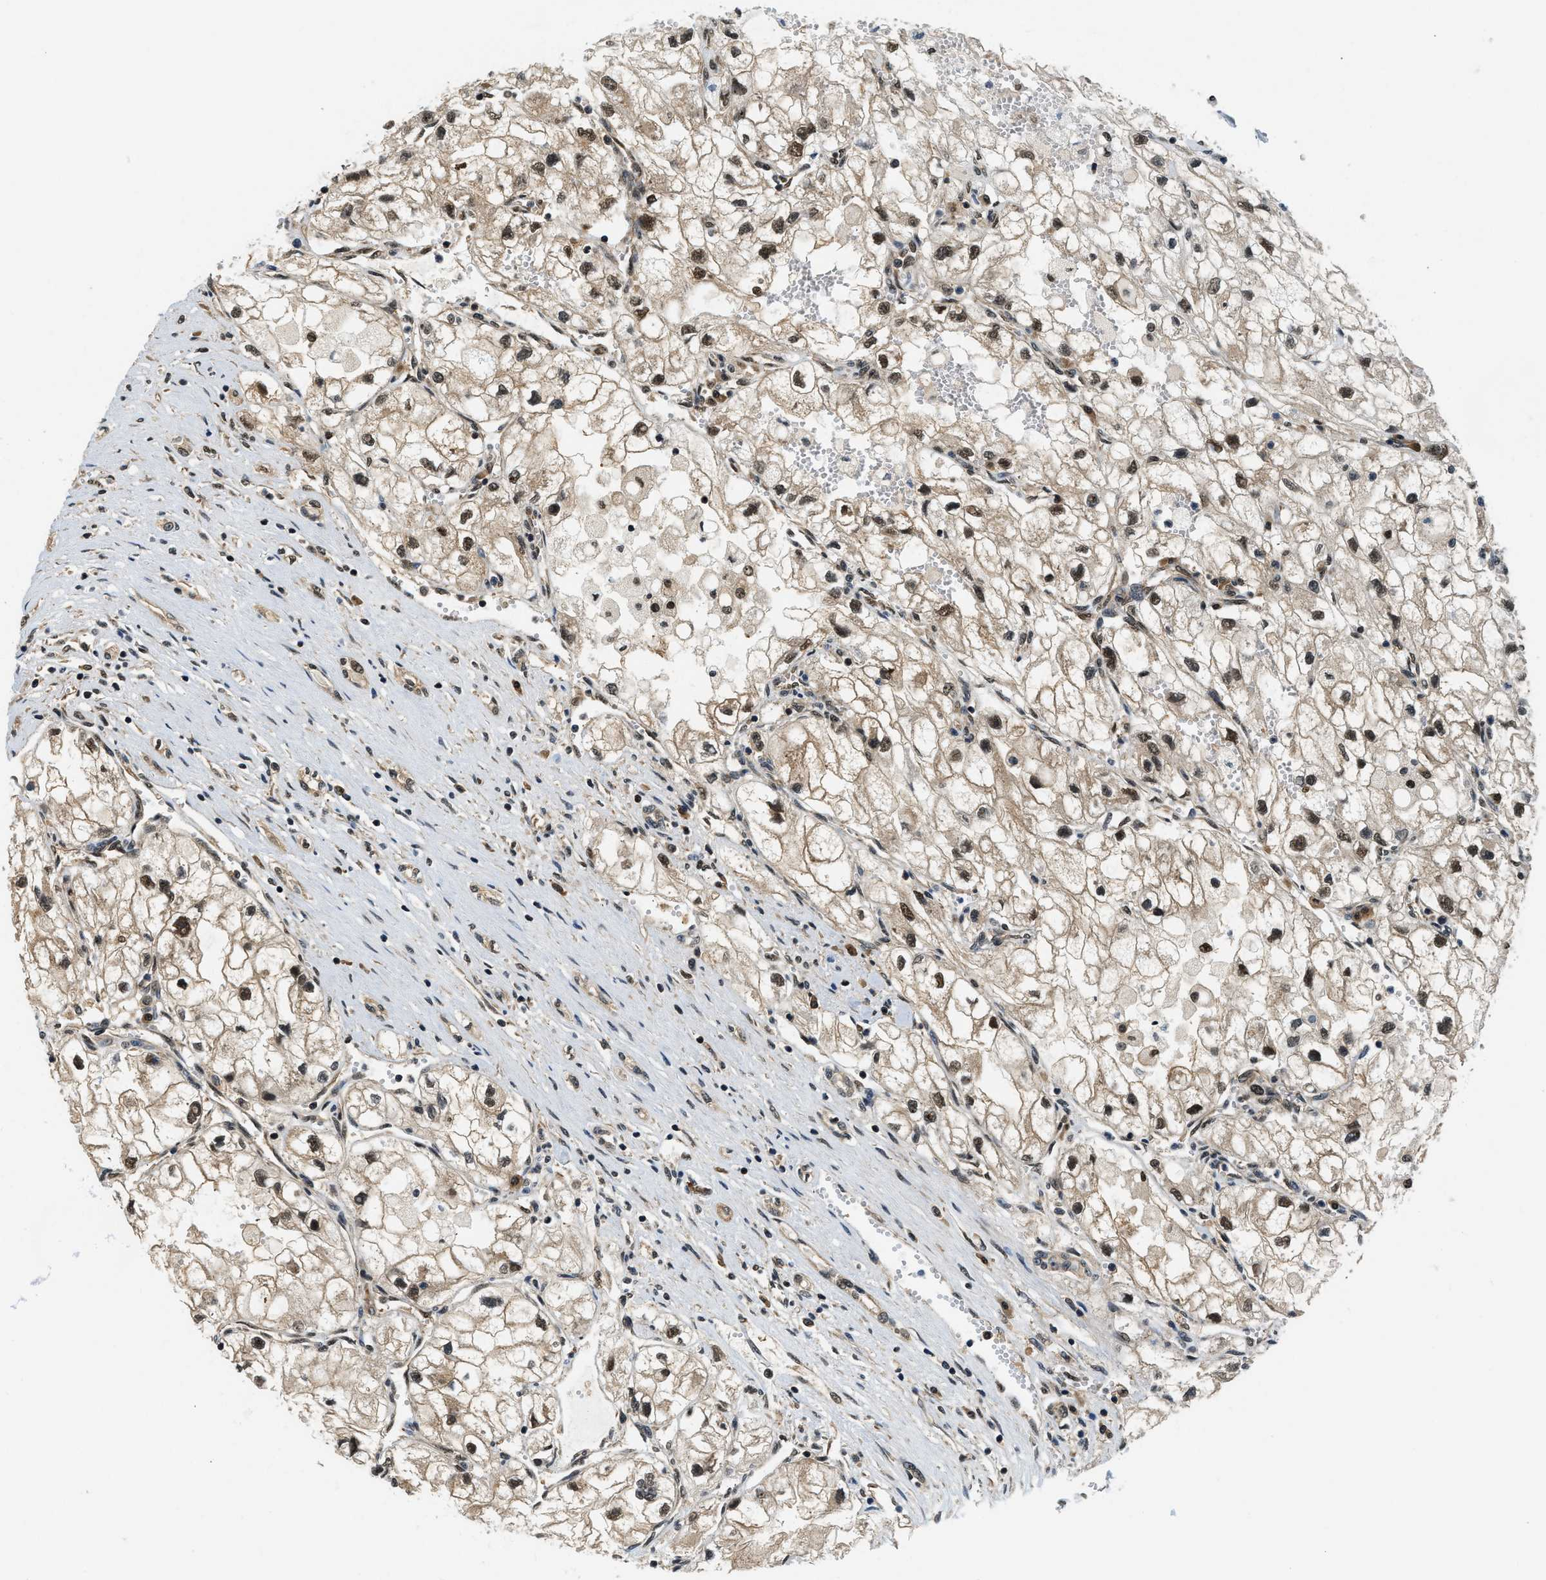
{"staining": {"intensity": "moderate", "quantity": ">75%", "location": "cytoplasmic/membranous,nuclear"}, "tissue": "renal cancer", "cell_type": "Tumor cells", "image_type": "cancer", "snomed": [{"axis": "morphology", "description": "Adenocarcinoma, NOS"}, {"axis": "topography", "description": "Kidney"}], "caption": "A photomicrograph of human renal cancer (adenocarcinoma) stained for a protein demonstrates moderate cytoplasmic/membranous and nuclear brown staining in tumor cells. (DAB (3,3'-diaminobenzidine) IHC, brown staining for protein, blue staining for nuclei).", "gene": "PSMD3", "patient": {"sex": "female", "age": 70}}